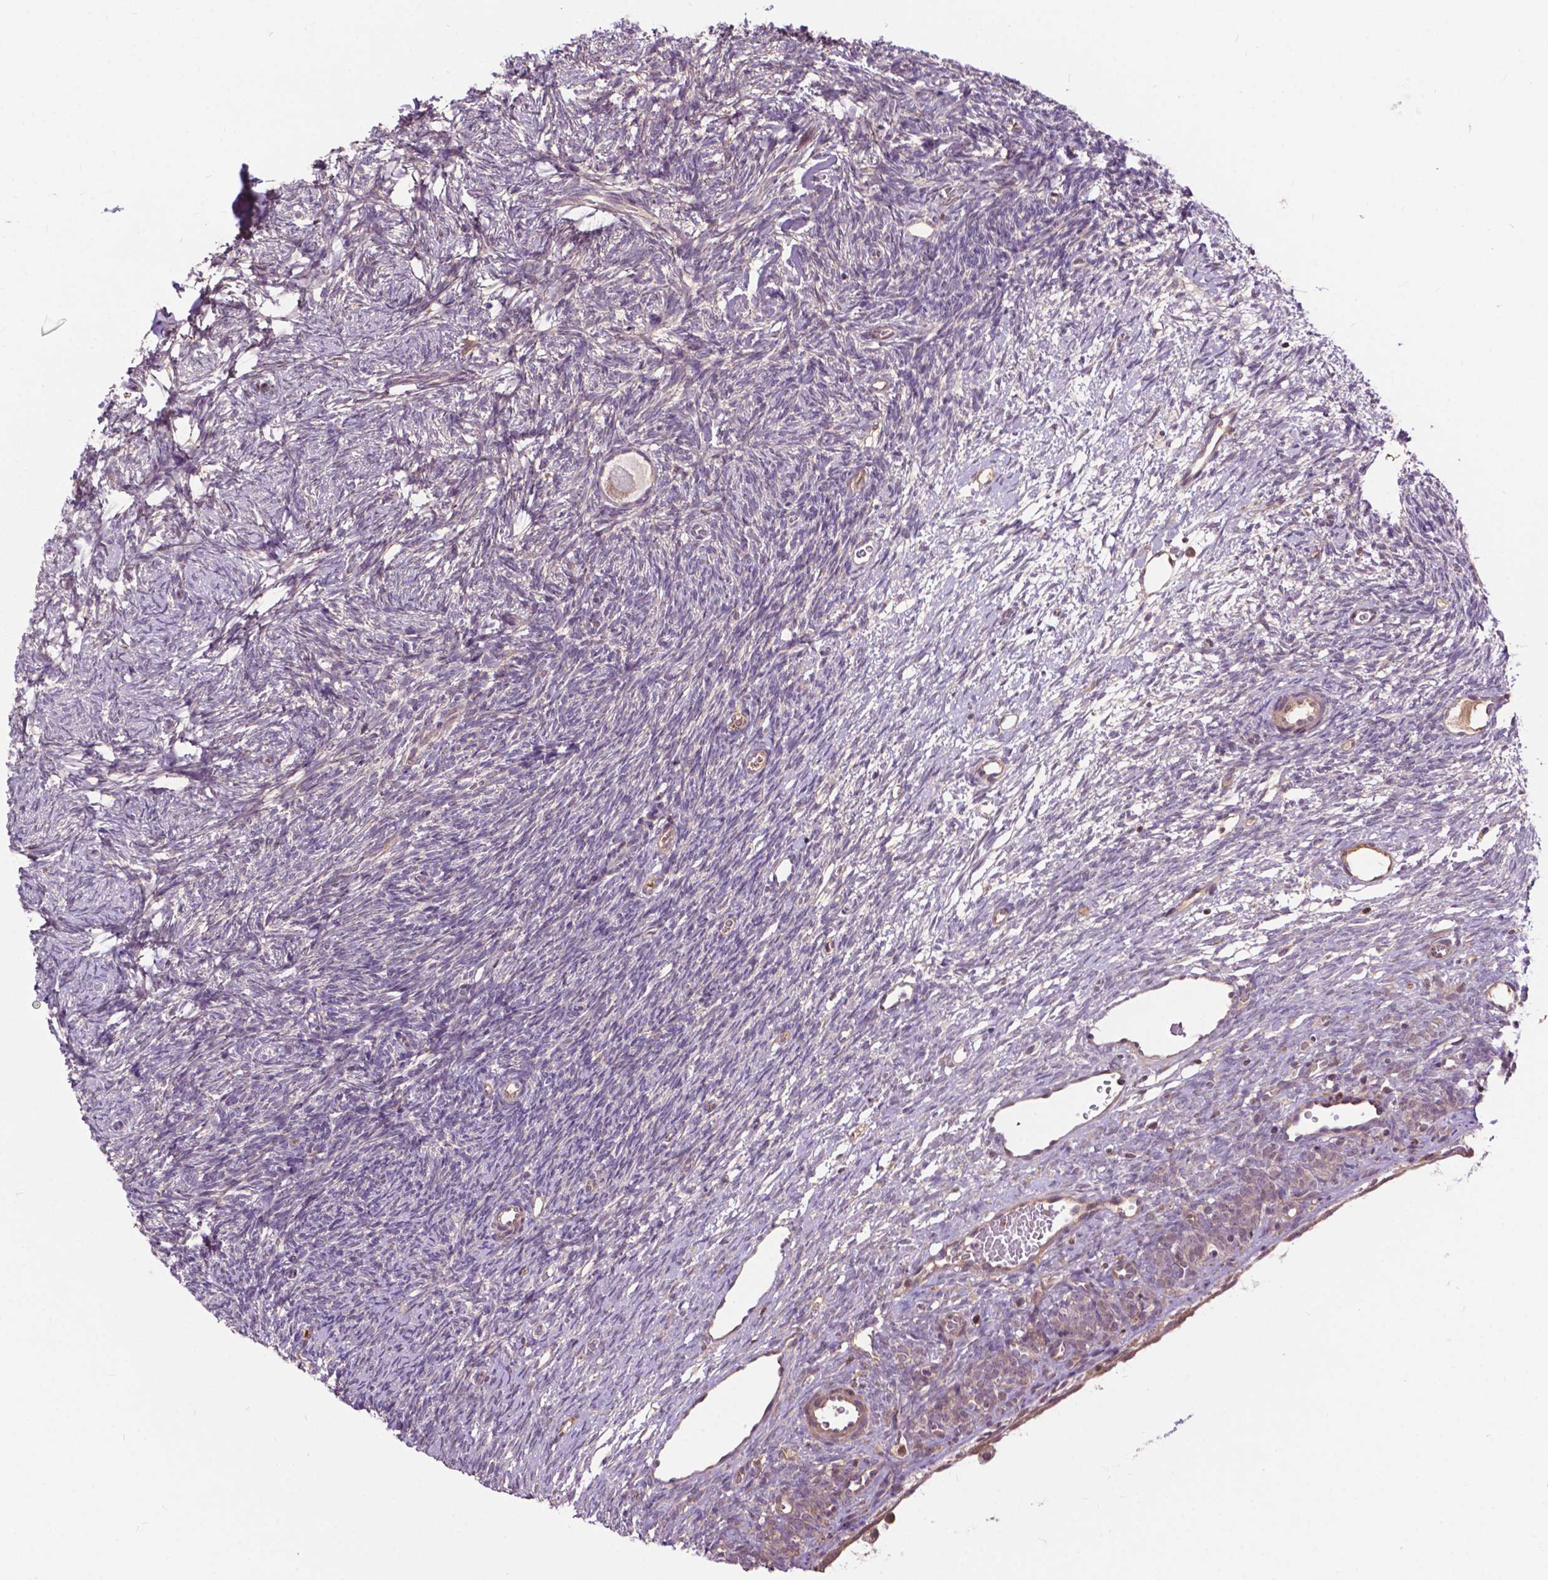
{"staining": {"intensity": "negative", "quantity": "none", "location": "none"}, "tissue": "ovary", "cell_type": "Follicle cells", "image_type": "normal", "snomed": [{"axis": "morphology", "description": "Normal tissue, NOS"}, {"axis": "topography", "description": "Ovary"}], "caption": "Ovary stained for a protein using immunohistochemistry shows no staining follicle cells.", "gene": "CHMP4A", "patient": {"sex": "female", "age": 34}}